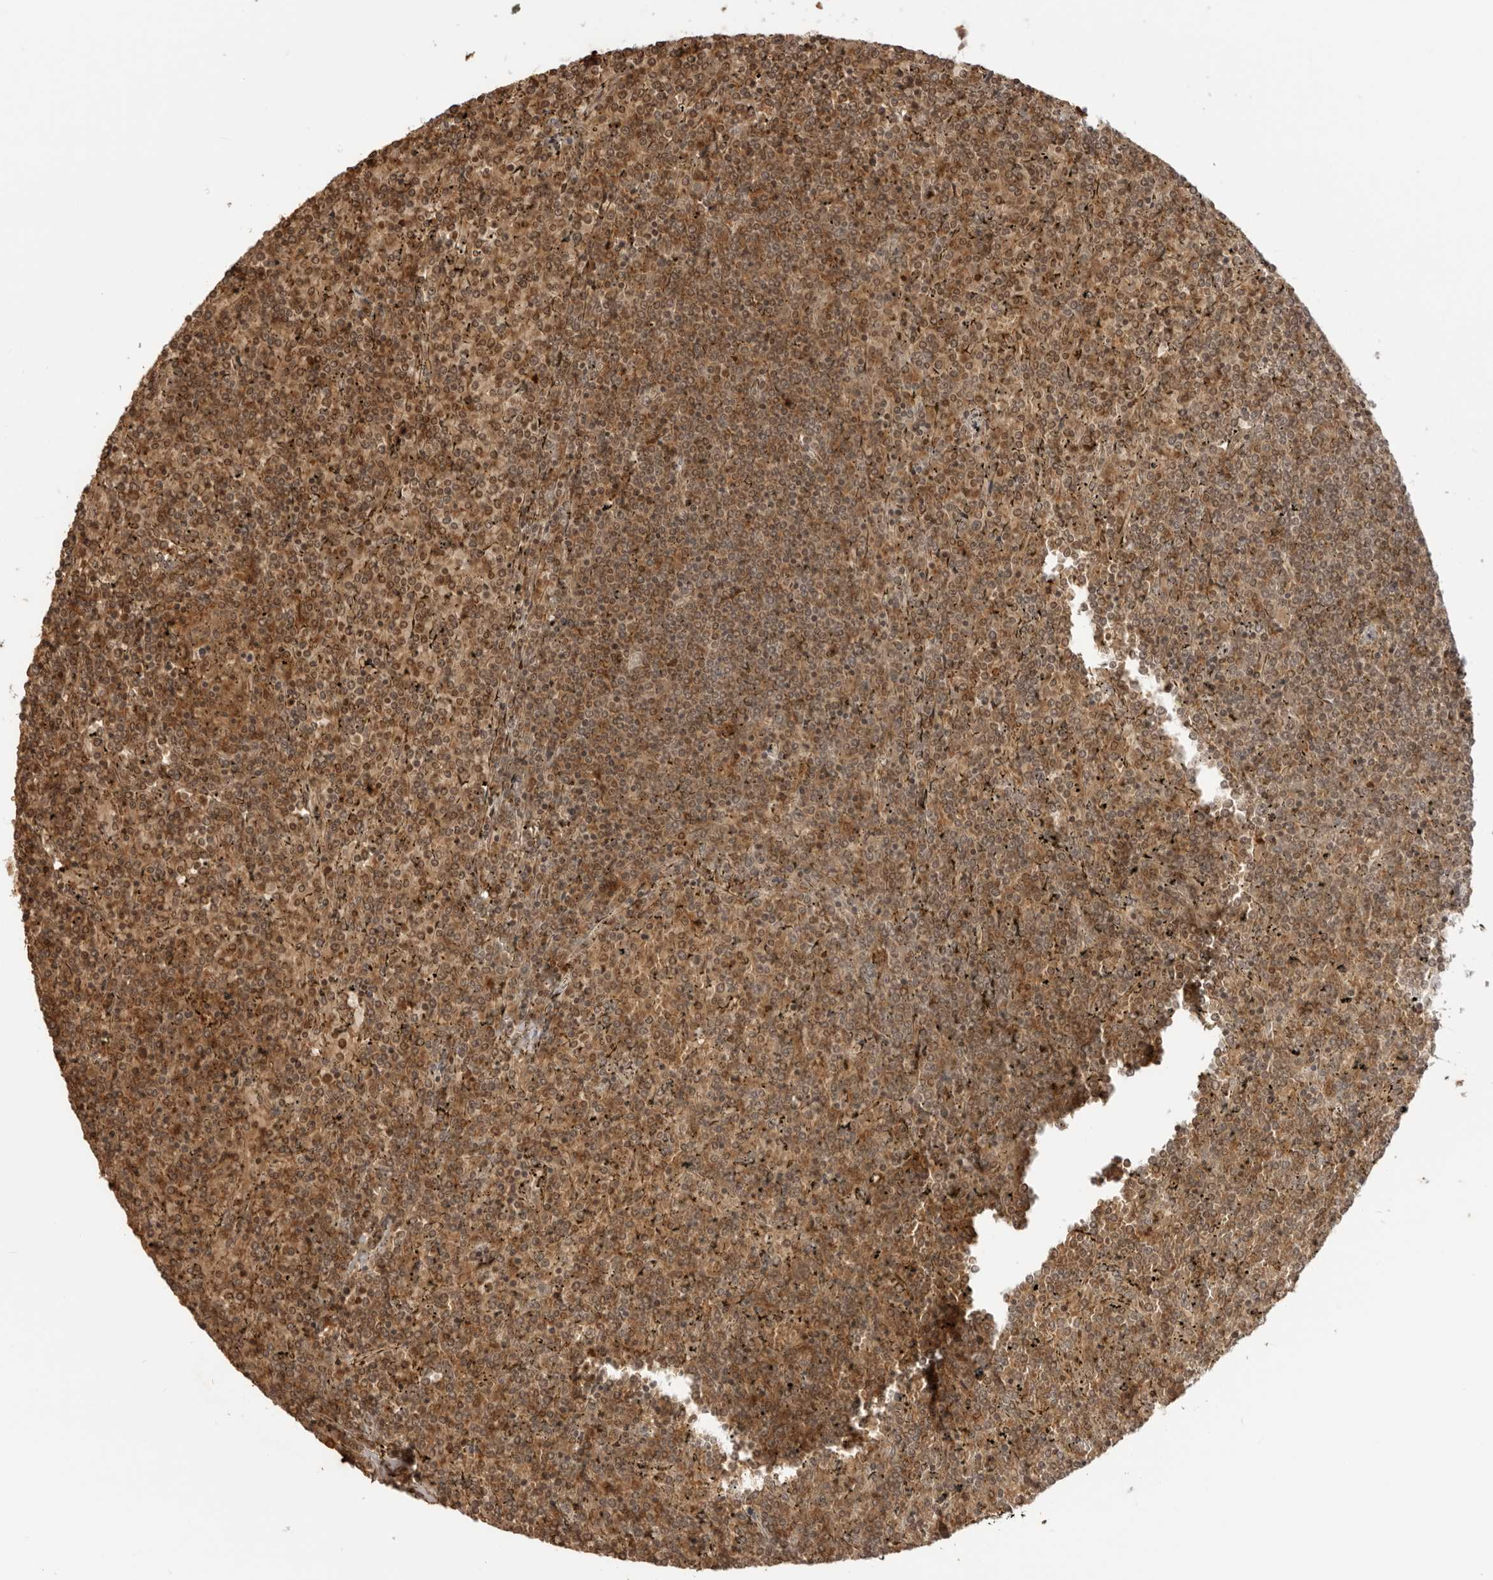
{"staining": {"intensity": "moderate", "quantity": ">75%", "location": "cytoplasmic/membranous,nuclear"}, "tissue": "lymphoma", "cell_type": "Tumor cells", "image_type": "cancer", "snomed": [{"axis": "morphology", "description": "Malignant lymphoma, non-Hodgkin's type, Low grade"}, {"axis": "topography", "description": "Spleen"}], "caption": "An IHC micrograph of neoplastic tissue is shown. Protein staining in brown shows moderate cytoplasmic/membranous and nuclear positivity in malignant lymphoma, non-Hodgkin's type (low-grade) within tumor cells. (IHC, brightfield microscopy, high magnification).", "gene": "IKBKE", "patient": {"sex": "female", "age": 19}}